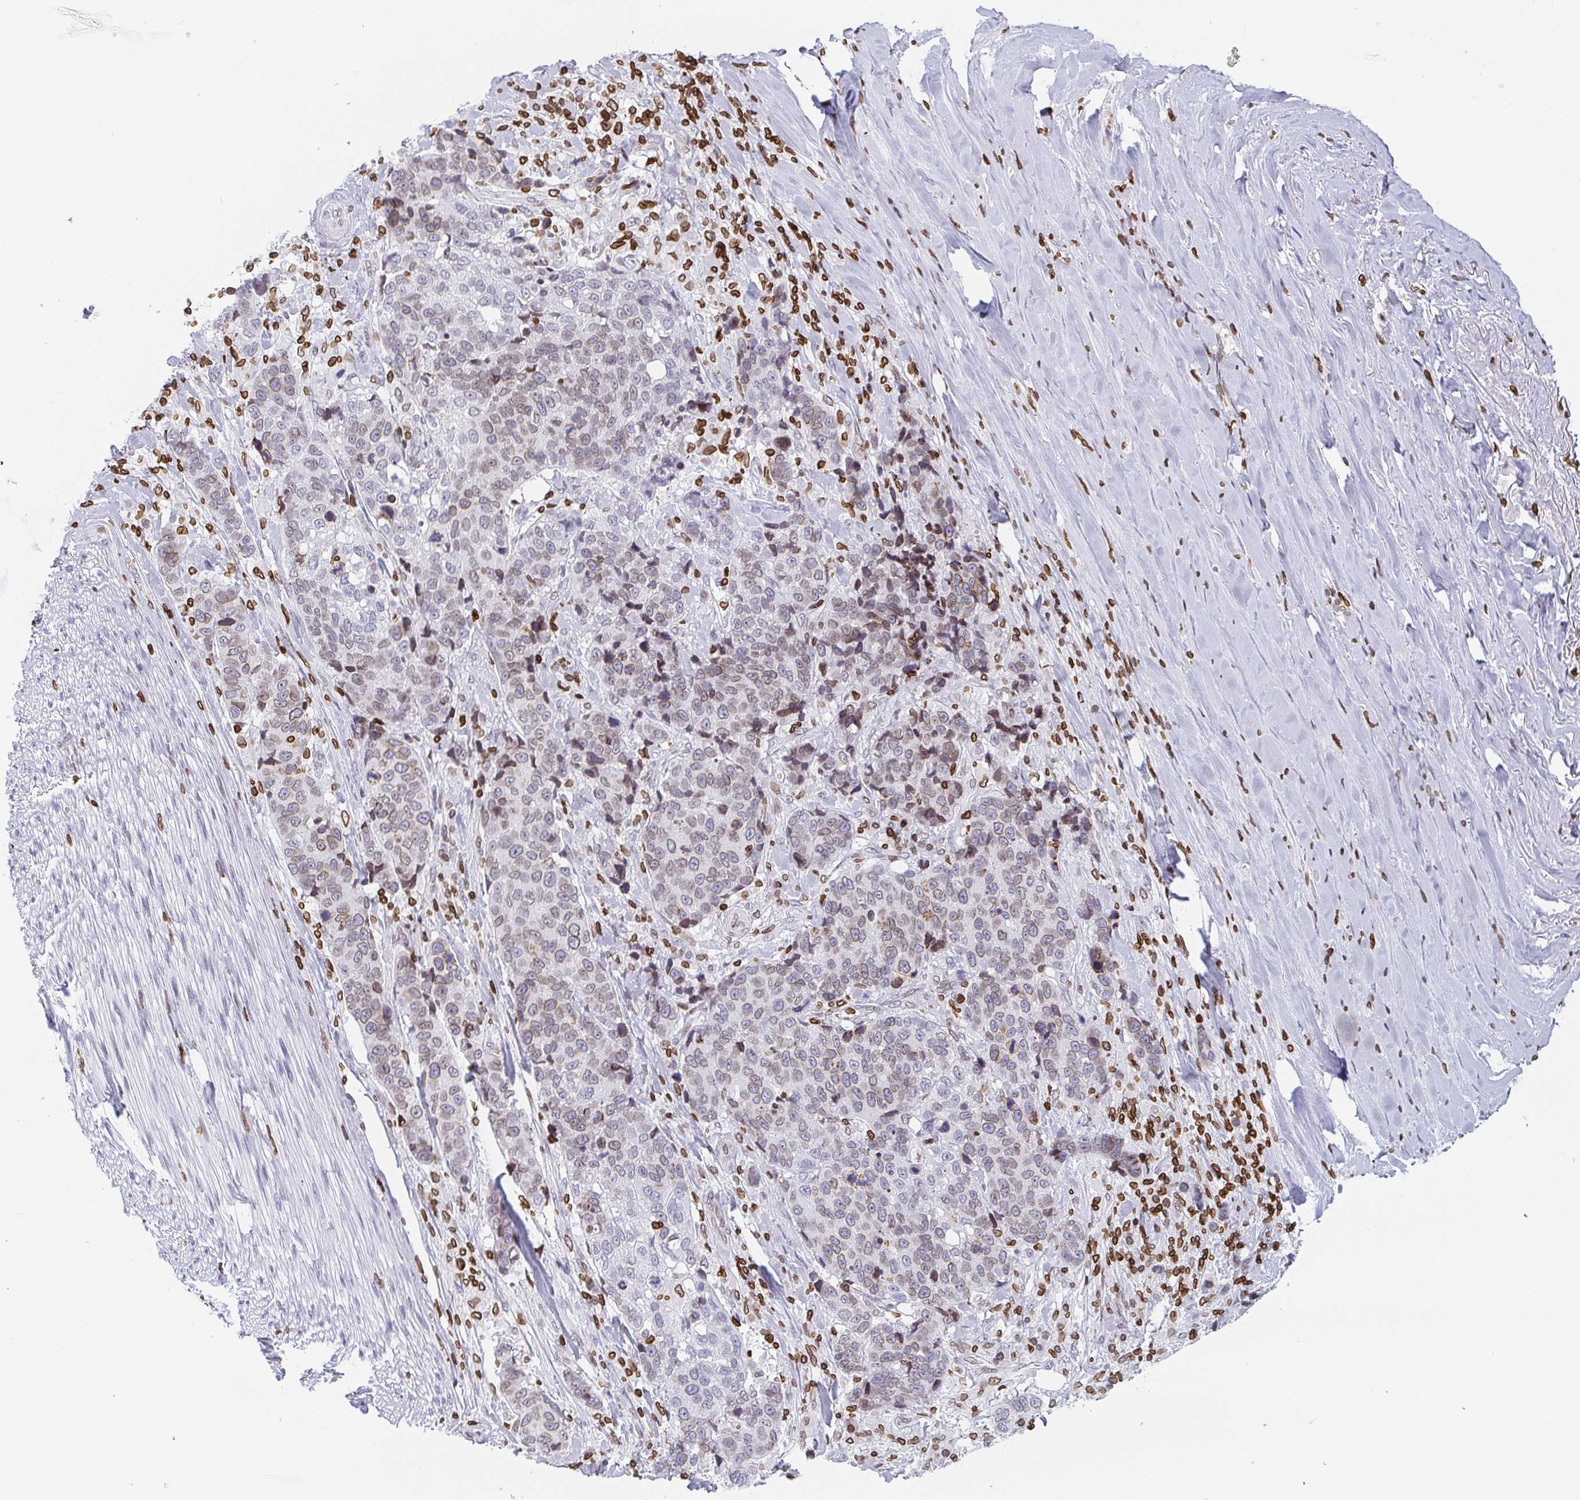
{"staining": {"intensity": "weak", "quantity": "<25%", "location": "cytoplasmic/membranous,nuclear"}, "tissue": "lung cancer", "cell_type": "Tumor cells", "image_type": "cancer", "snomed": [{"axis": "morphology", "description": "Squamous cell carcinoma, NOS"}, {"axis": "topography", "description": "Lymph node"}, {"axis": "topography", "description": "Lung"}], "caption": "Human squamous cell carcinoma (lung) stained for a protein using IHC displays no staining in tumor cells.", "gene": "BTBD7", "patient": {"sex": "male", "age": 61}}